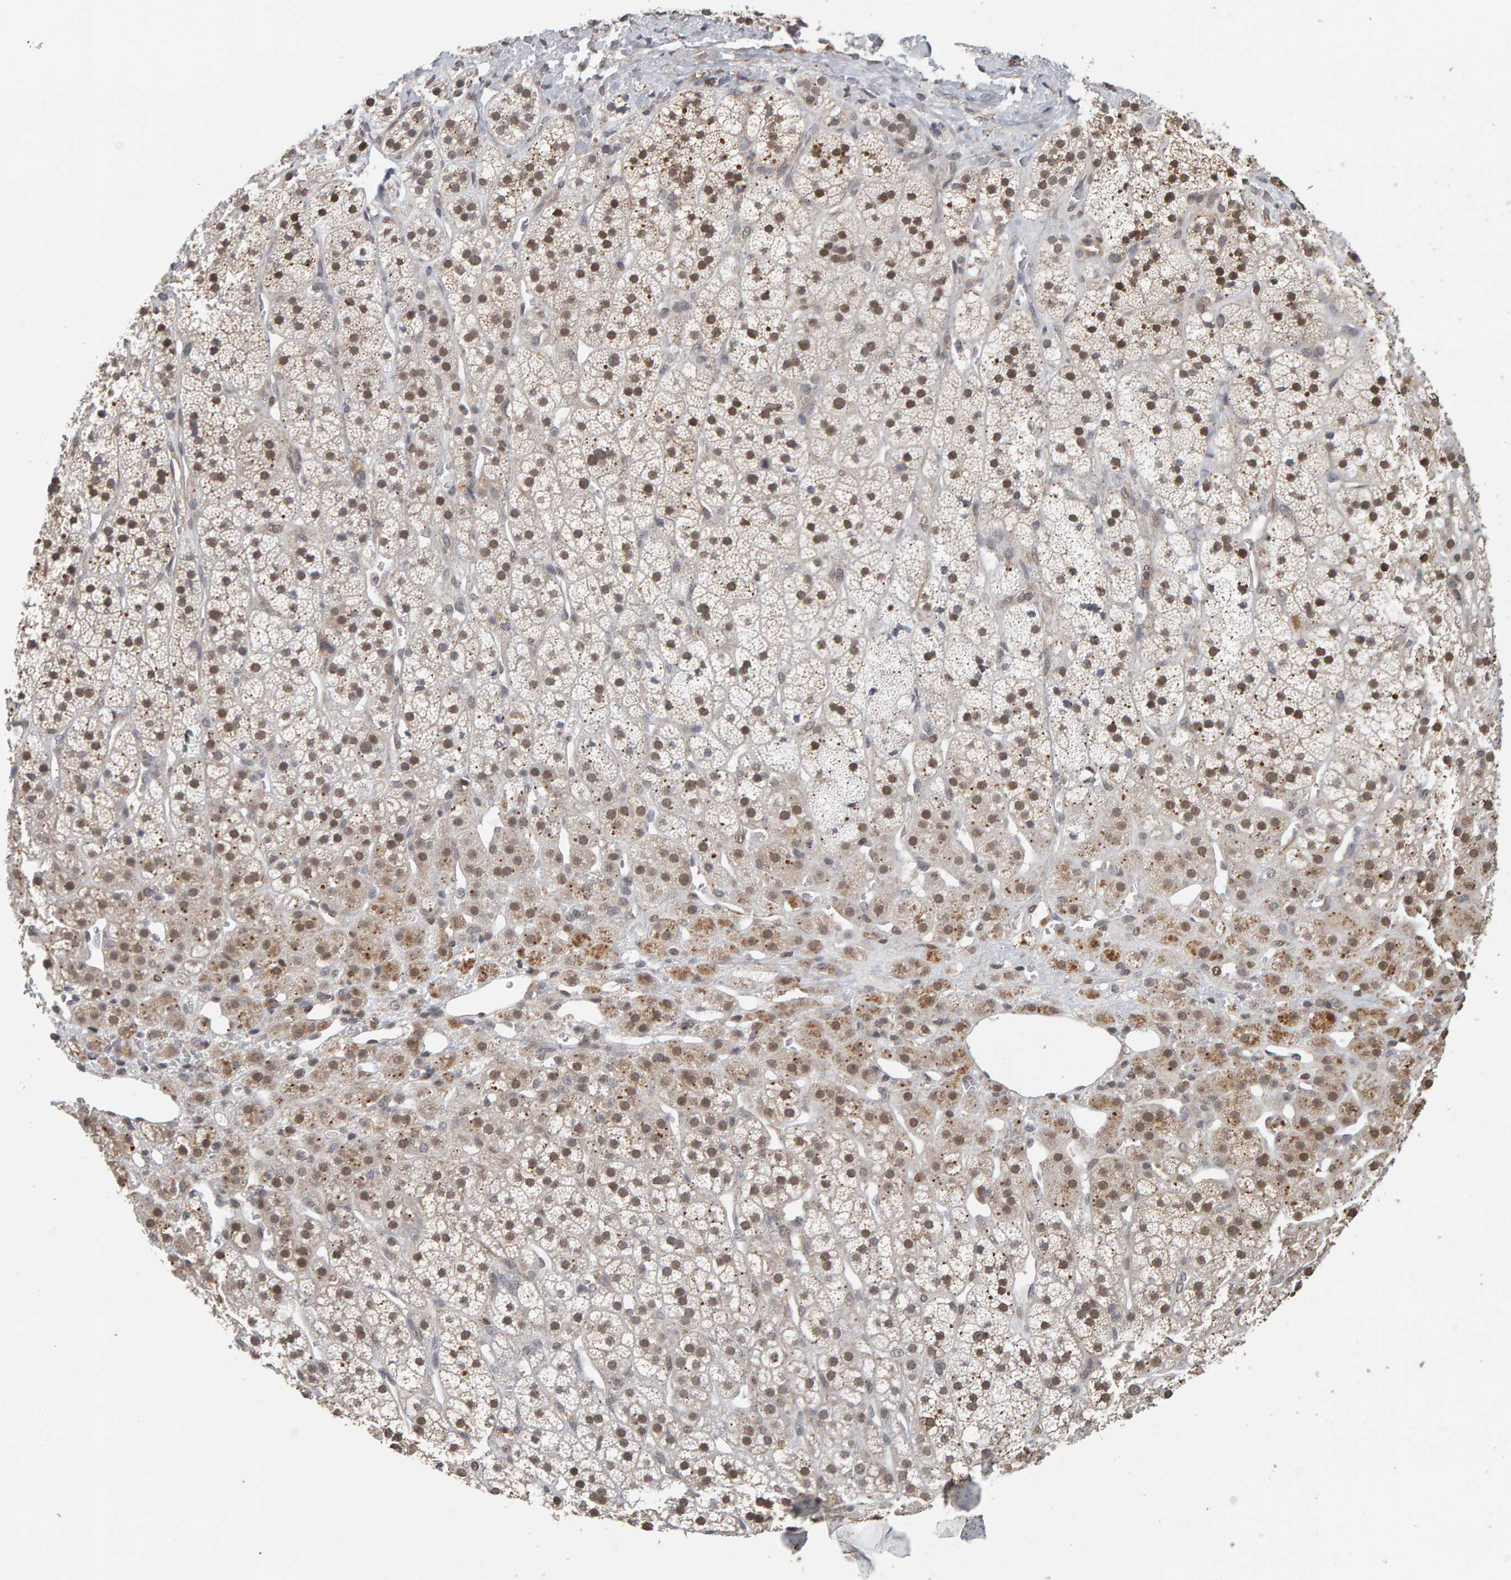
{"staining": {"intensity": "moderate", "quantity": "25%-75%", "location": "cytoplasmic/membranous,nuclear"}, "tissue": "adrenal gland", "cell_type": "Glandular cells", "image_type": "normal", "snomed": [{"axis": "morphology", "description": "Normal tissue, NOS"}, {"axis": "topography", "description": "Adrenal gland"}], "caption": "Human adrenal gland stained for a protein (brown) displays moderate cytoplasmic/membranous,nuclear positive staining in approximately 25%-75% of glandular cells.", "gene": "TEFM", "patient": {"sex": "male", "age": 56}}